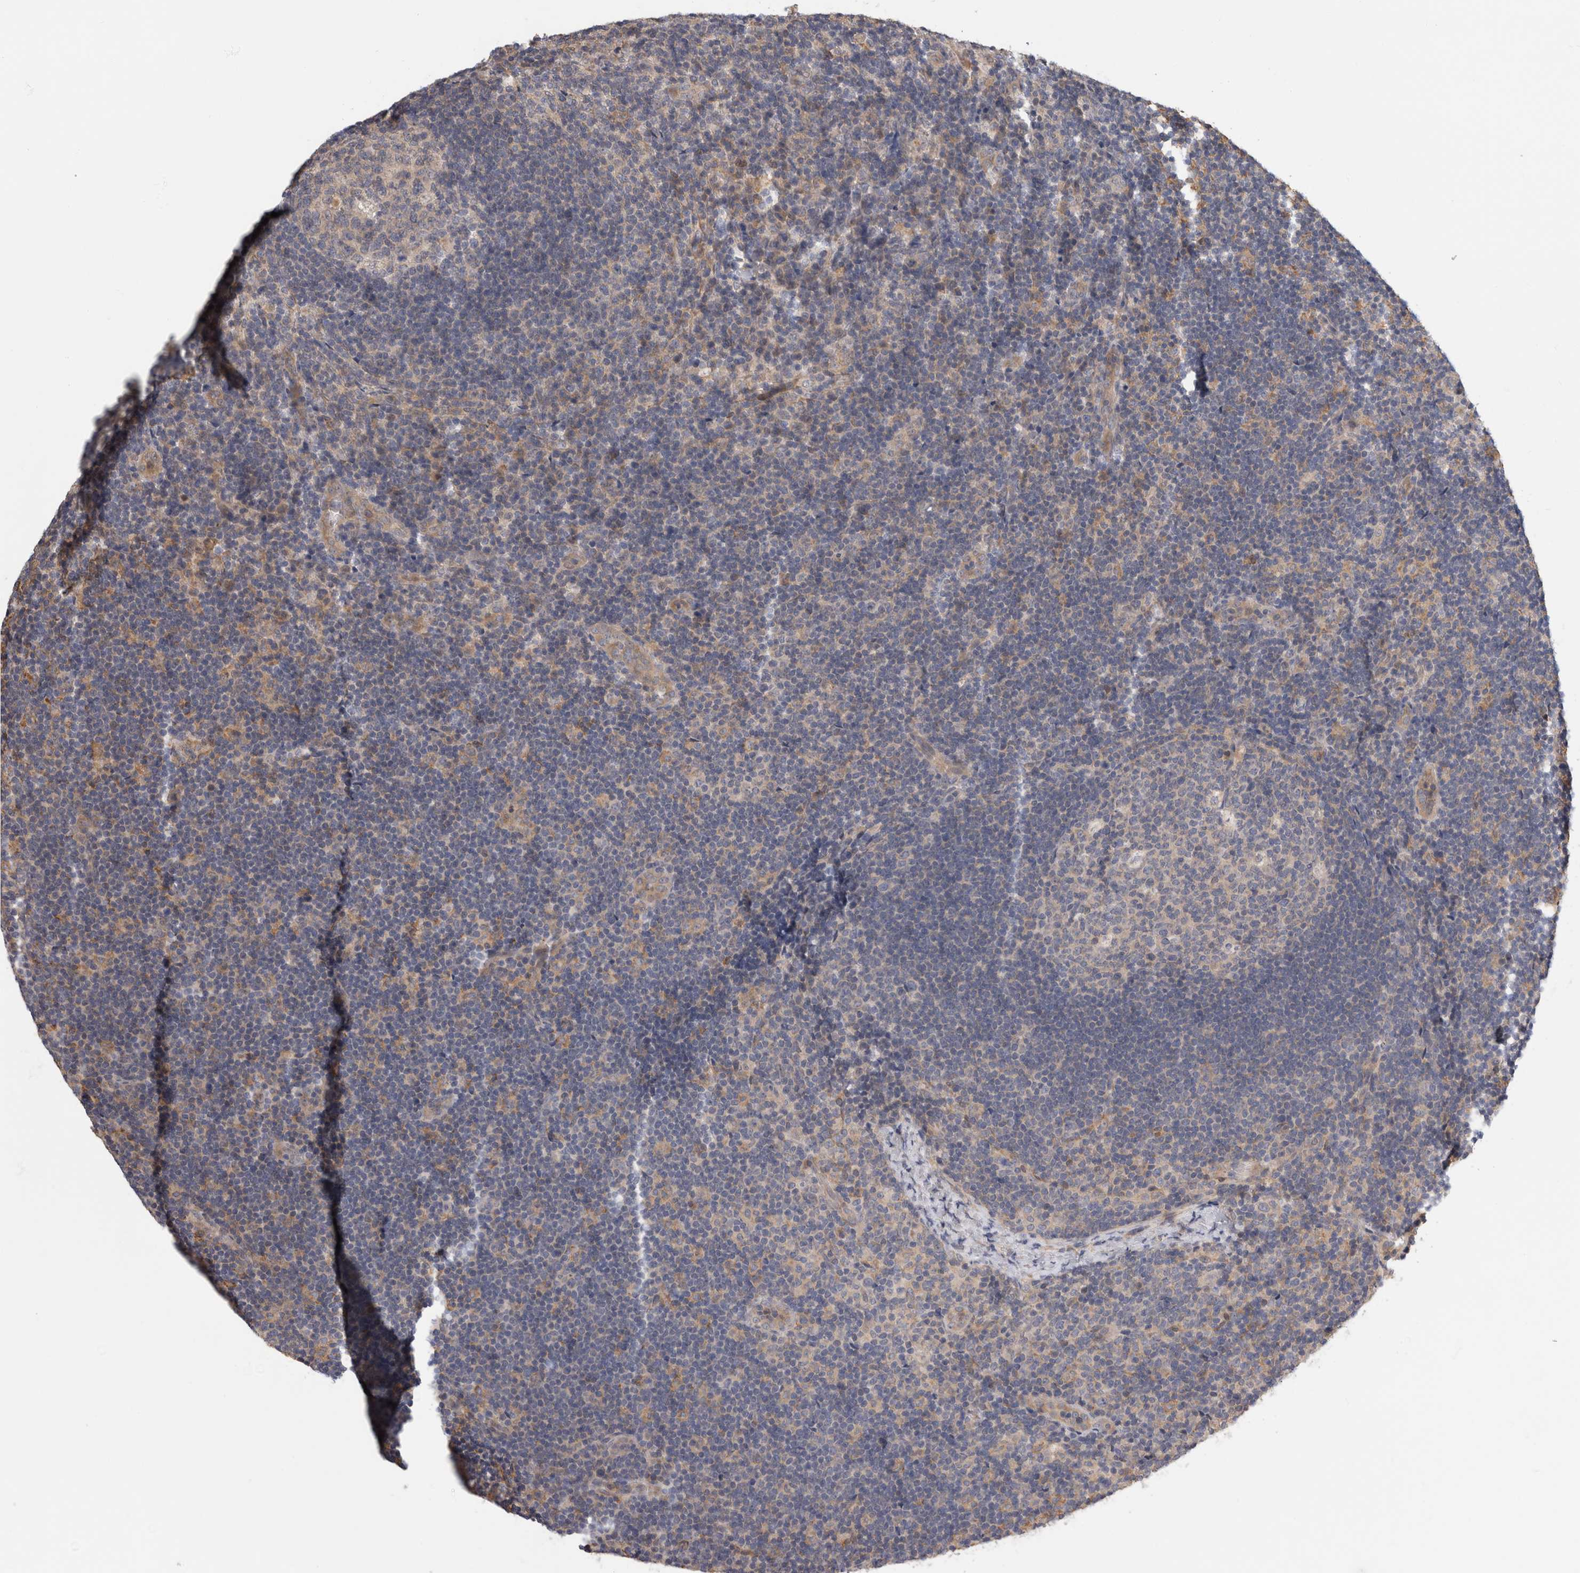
{"staining": {"intensity": "negative", "quantity": "none", "location": "none"}, "tissue": "lymph node", "cell_type": "Germinal center cells", "image_type": "normal", "snomed": [{"axis": "morphology", "description": "Normal tissue, NOS"}, {"axis": "topography", "description": "Lymph node"}], "caption": "Immunohistochemical staining of benign lymph node reveals no significant staining in germinal center cells.", "gene": "PGM1", "patient": {"sex": "female", "age": 22}}